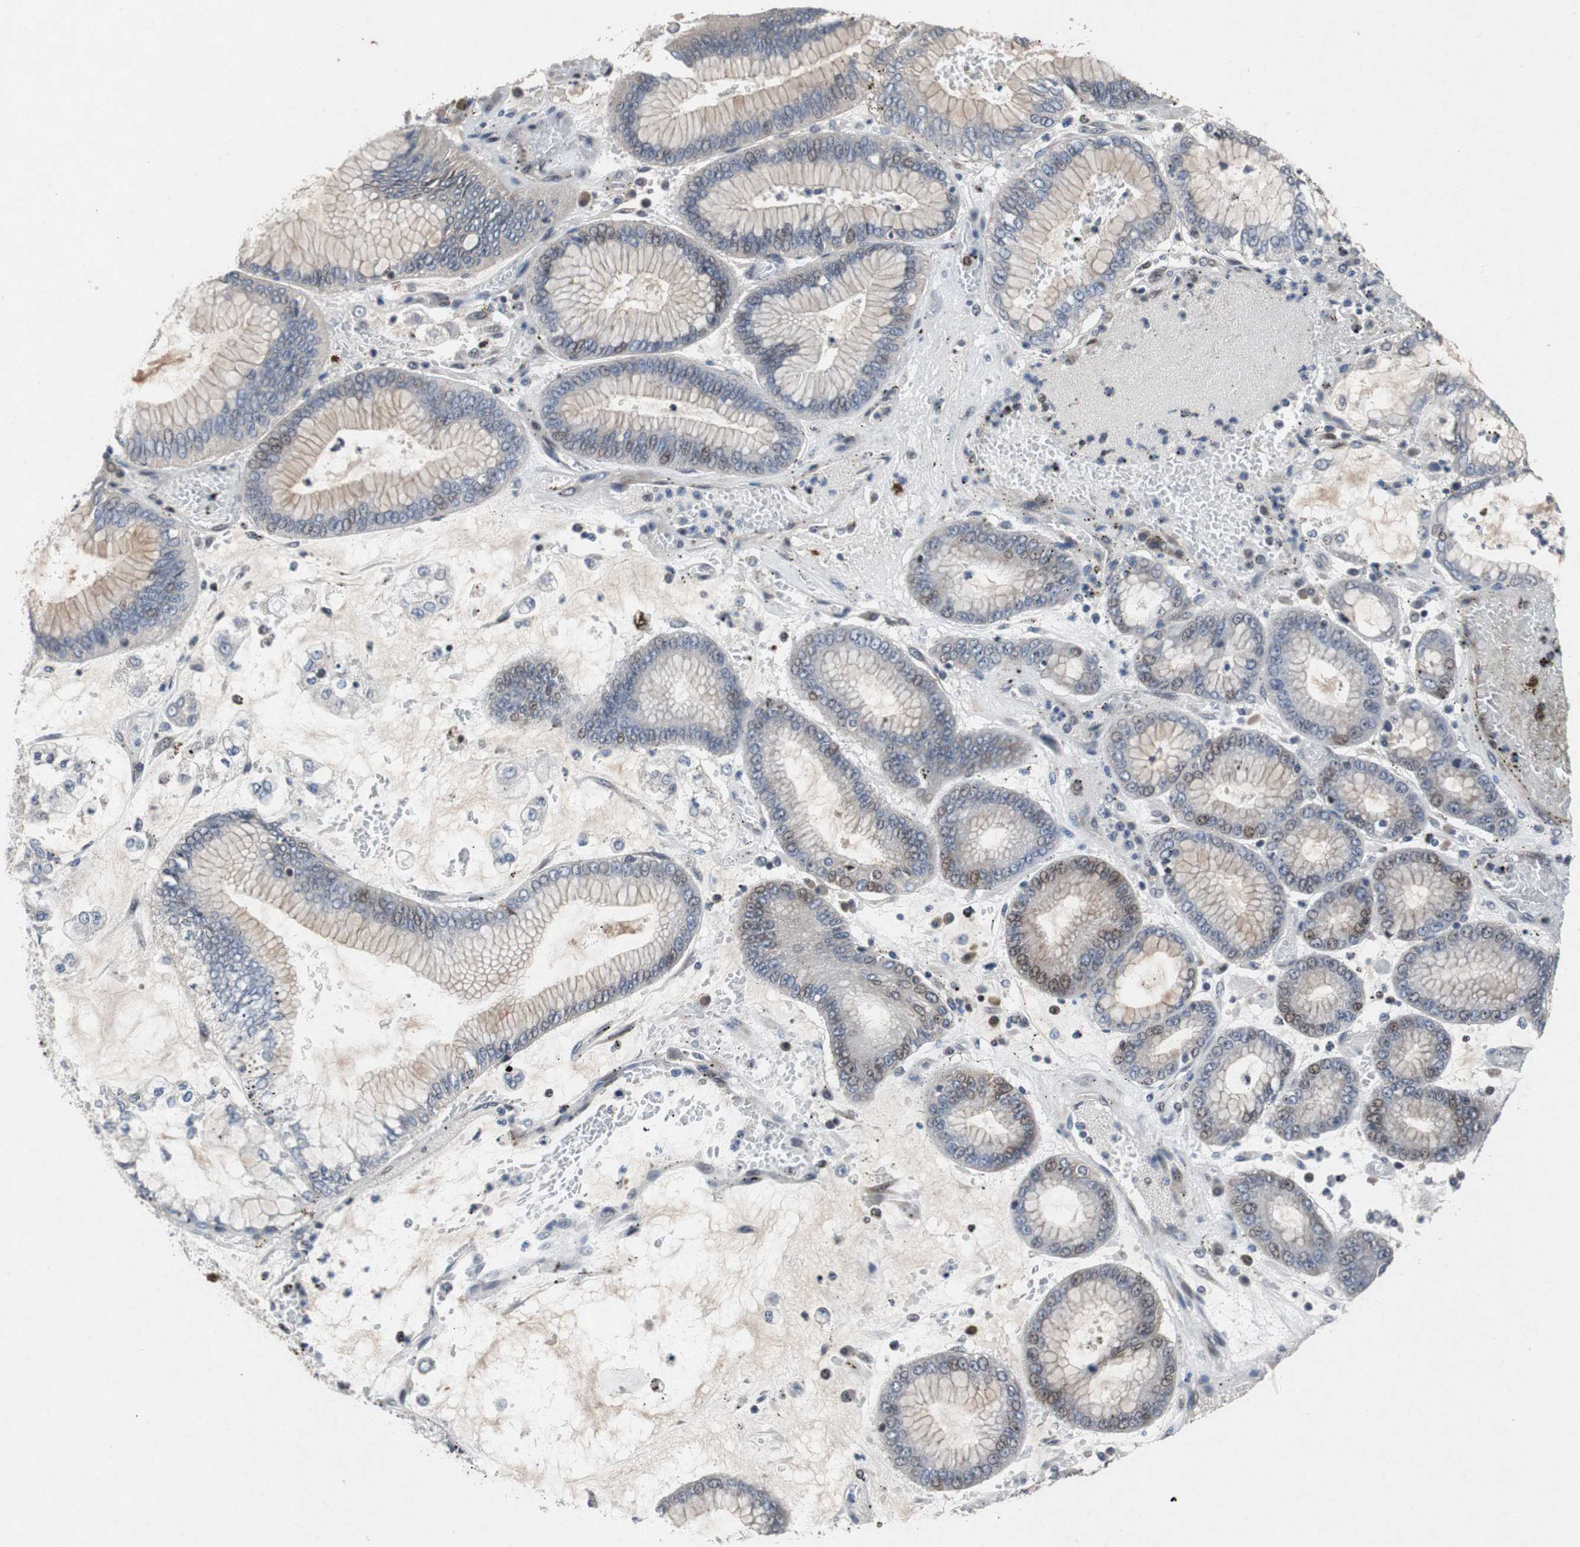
{"staining": {"intensity": "moderate", "quantity": "25%-75%", "location": "nuclear"}, "tissue": "stomach cancer", "cell_type": "Tumor cells", "image_type": "cancer", "snomed": [{"axis": "morphology", "description": "Normal tissue, NOS"}, {"axis": "morphology", "description": "Adenocarcinoma, NOS"}, {"axis": "topography", "description": "Stomach, upper"}, {"axis": "topography", "description": "Stomach"}], "caption": "Human stomach cancer (adenocarcinoma) stained with a protein marker exhibits moderate staining in tumor cells.", "gene": "TP63", "patient": {"sex": "male", "age": 76}}